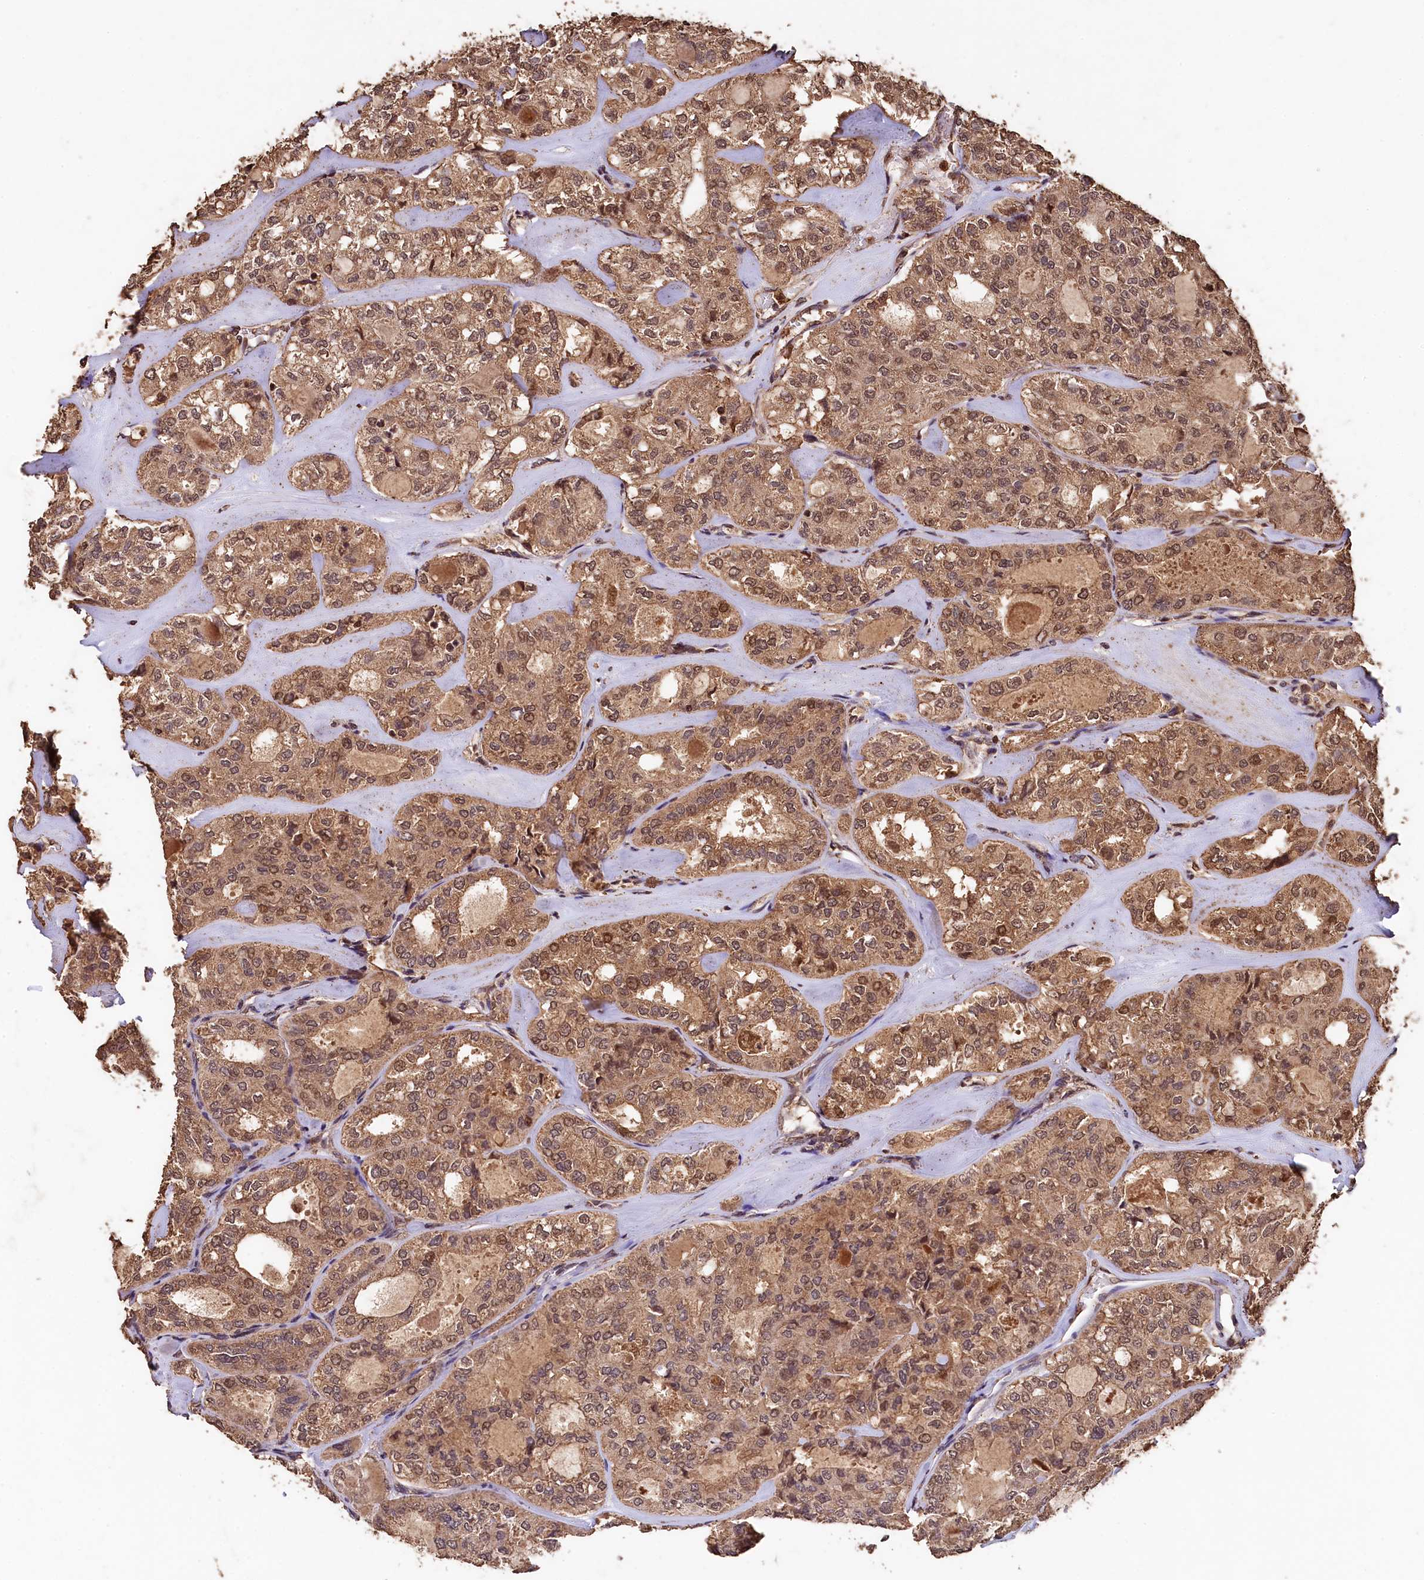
{"staining": {"intensity": "moderate", "quantity": ">75%", "location": "cytoplasmic/membranous,nuclear"}, "tissue": "thyroid cancer", "cell_type": "Tumor cells", "image_type": "cancer", "snomed": [{"axis": "morphology", "description": "Follicular adenoma carcinoma, NOS"}, {"axis": "topography", "description": "Thyroid gland"}], "caption": "IHC histopathology image of neoplastic tissue: thyroid follicular adenoma carcinoma stained using immunohistochemistry shows medium levels of moderate protein expression localized specifically in the cytoplasmic/membranous and nuclear of tumor cells, appearing as a cytoplasmic/membranous and nuclear brown color.", "gene": "CEP57L1", "patient": {"sex": "male", "age": 75}}